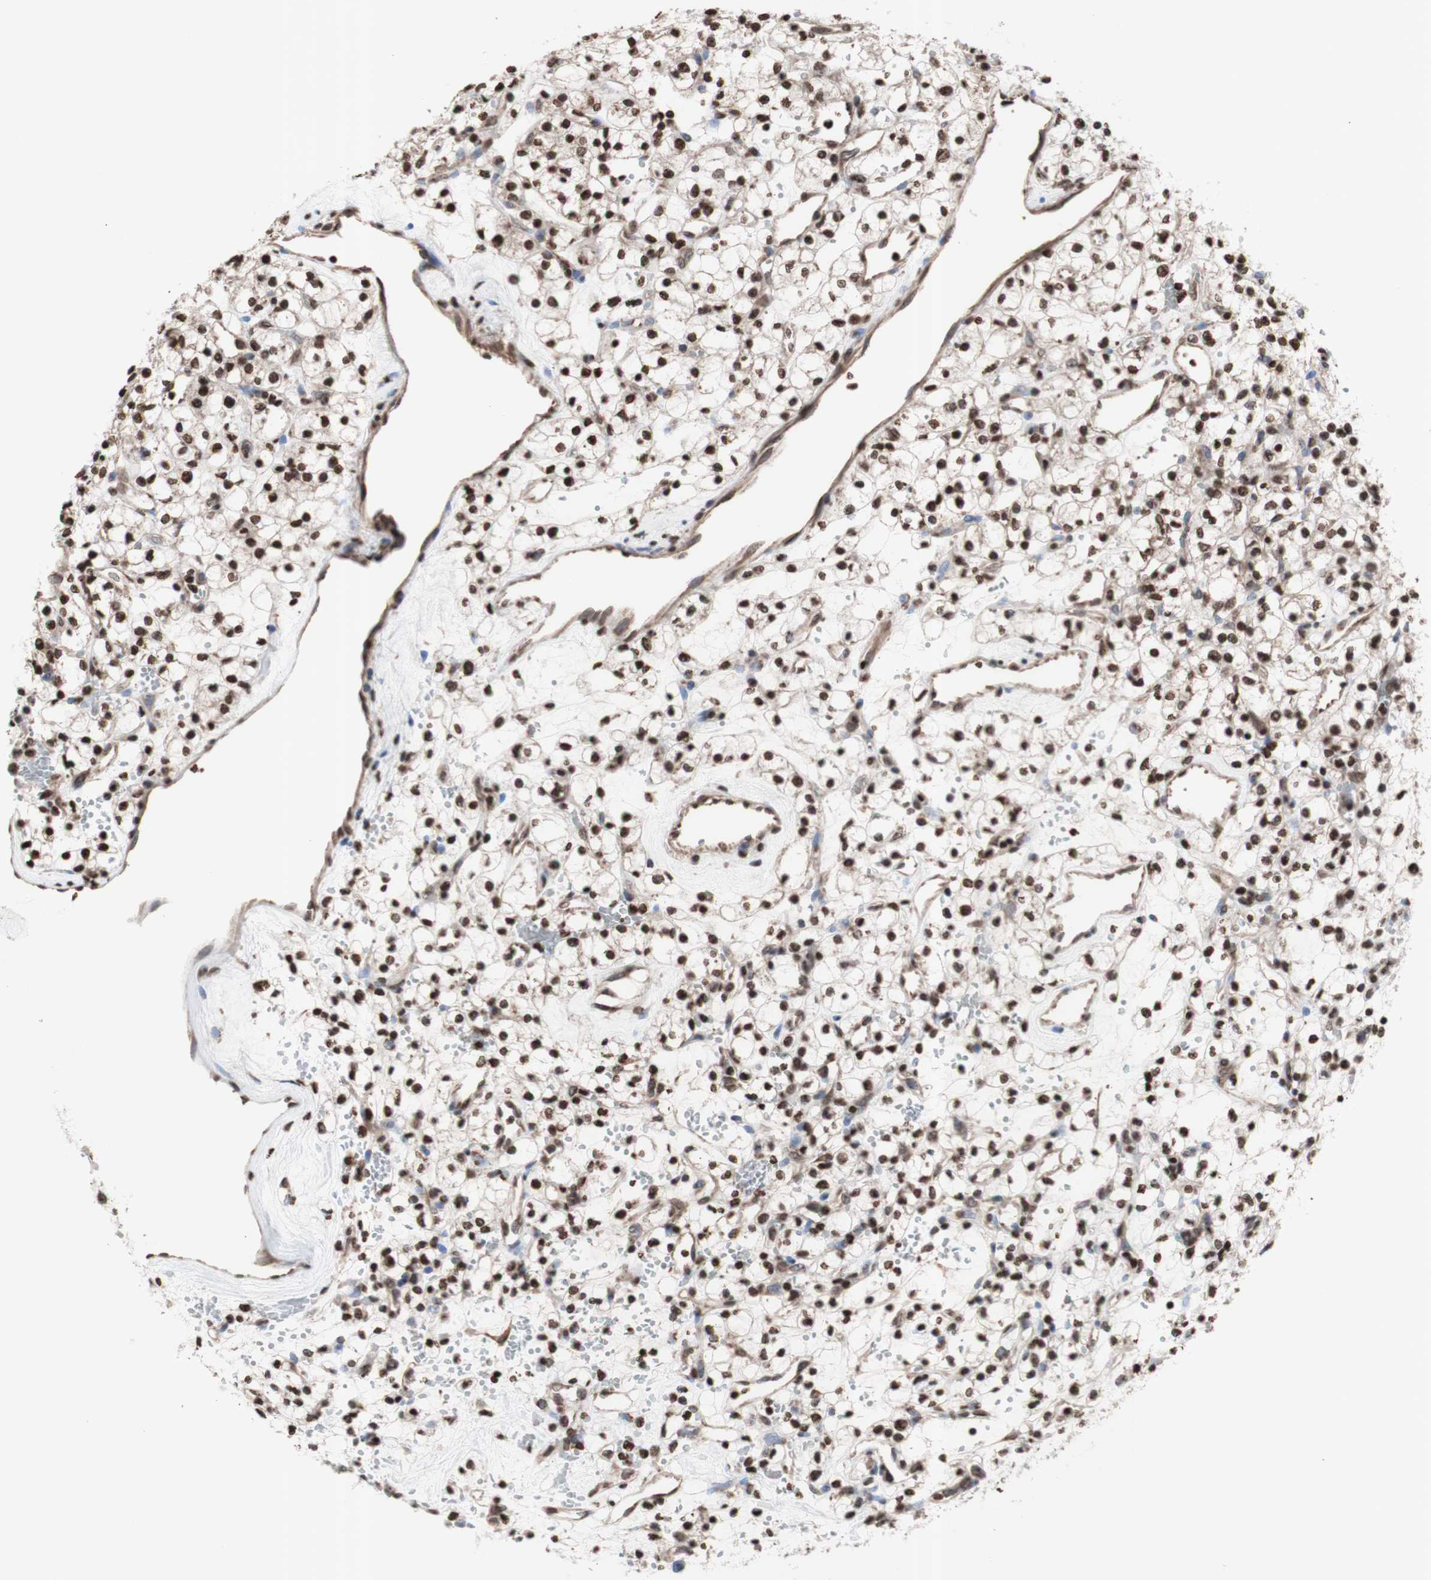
{"staining": {"intensity": "strong", "quantity": ">75%", "location": "nuclear"}, "tissue": "renal cancer", "cell_type": "Tumor cells", "image_type": "cancer", "snomed": [{"axis": "morphology", "description": "Adenocarcinoma, NOS"}, {"axis": "topography", "description": "Kidney"}], "caption": "Immunohistochemistry staining of renal adenocarcinoma, which exhibits high levels of strong nuclear positivity in about >75% of tumor cells indicating strong nuclear protein staining. The staining was performed using DAB (3,3'-diaminobenzidine) (brown) for protein detection and nuclei were counterstained in hematoxylin (blue).", "gene": "SNAI2", "patient": {"sex": "female", "age": 60}}